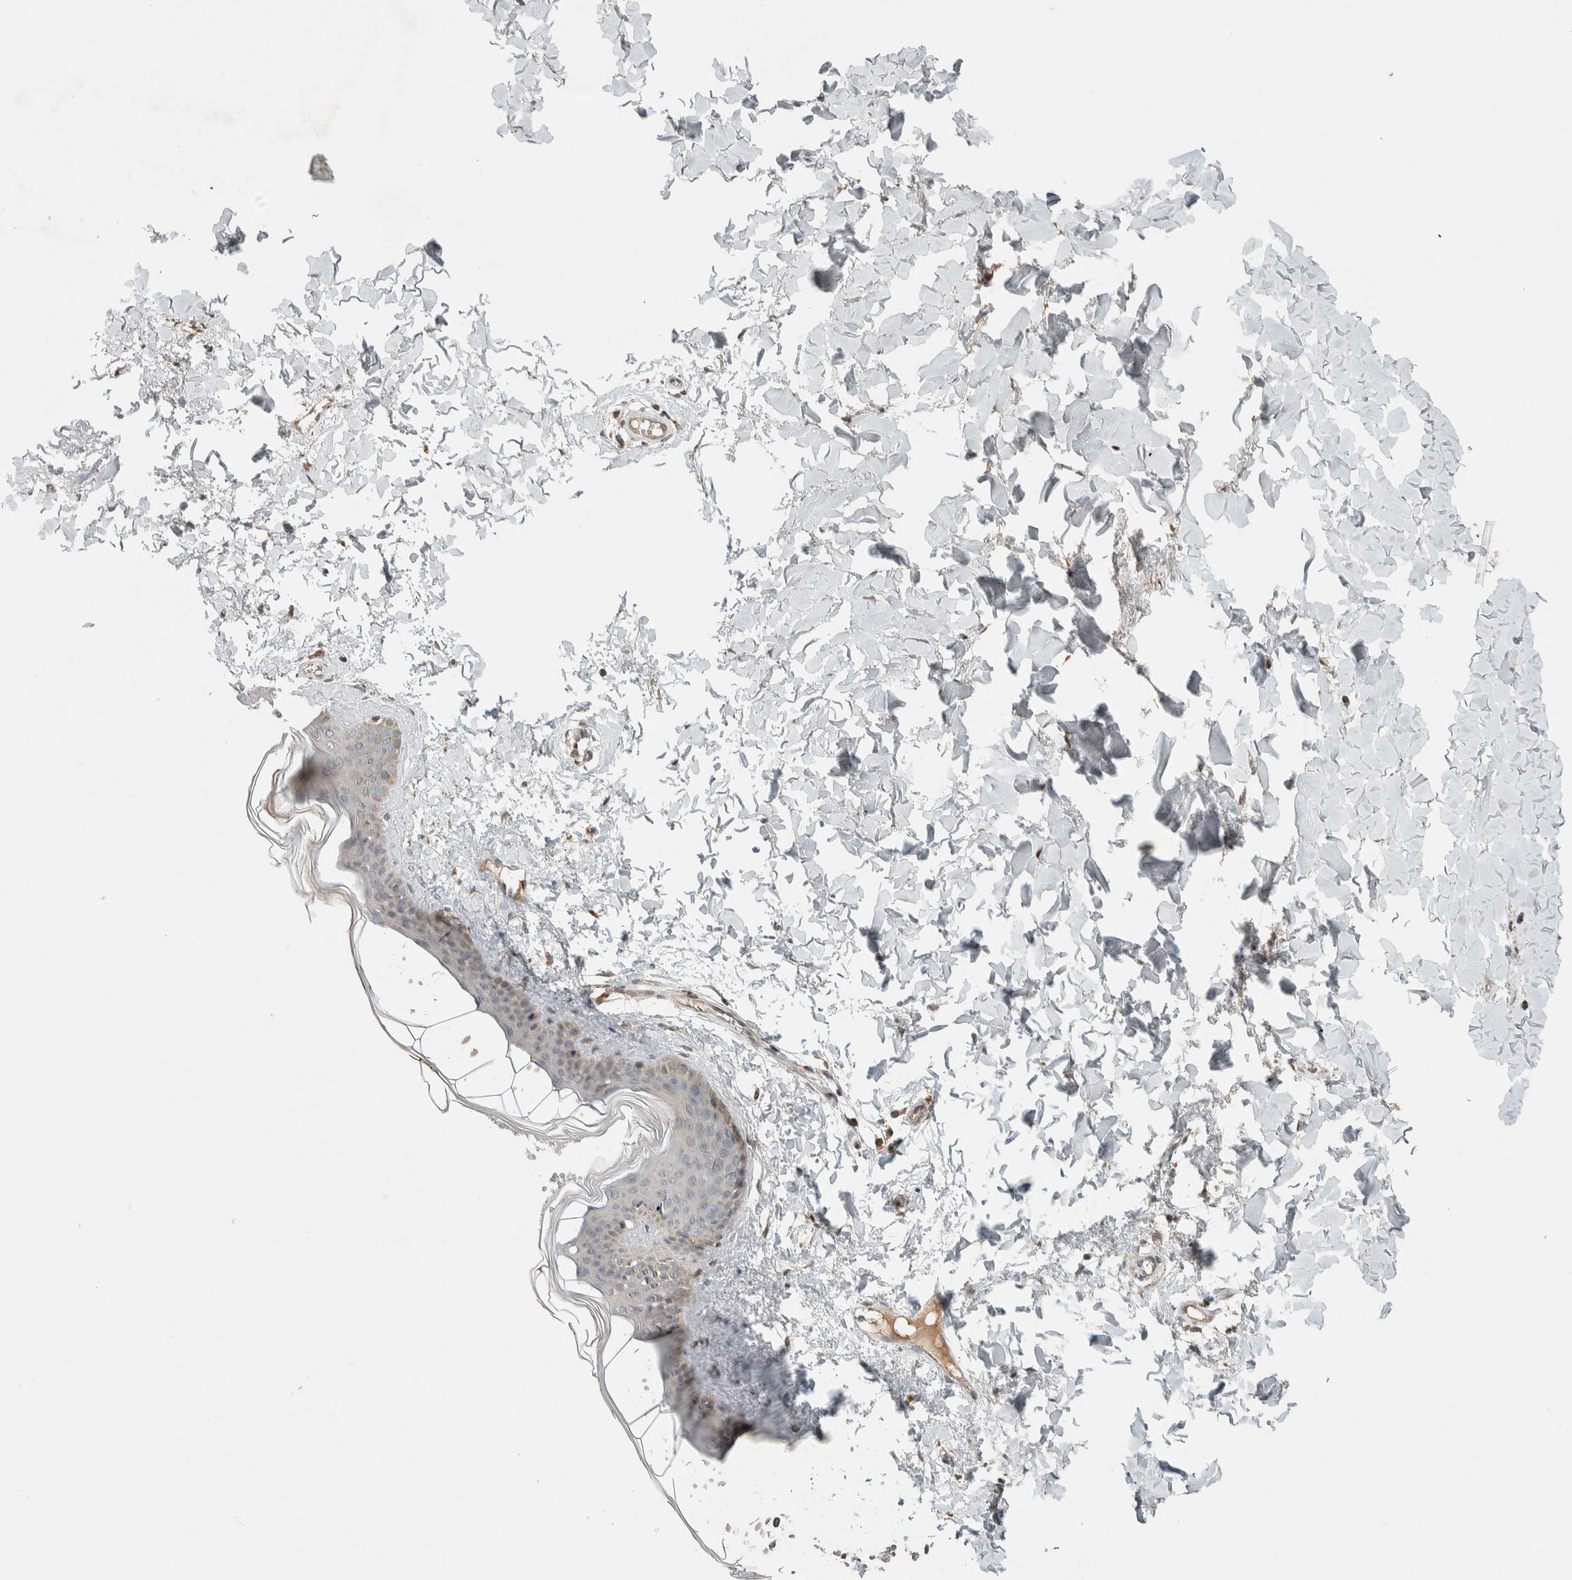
{"staining": {"intensity": "weak", "quantity": ">75%", "location": "cytoplasmic/membranous"}, "tissue": "skin", "cell_type": "Fibroblasts", "image_type": "normal", "snomed": [{"axis": "morphology", "description": "Normal tissue, NOS"}, {"axis": "topography", "description": "Skin"}], "caption": "Human skin stained with a protein marker exhibits weak staining in fibroblasts.", "gene": "NBR1", "patient": {"sex": "female", "age": 17}}